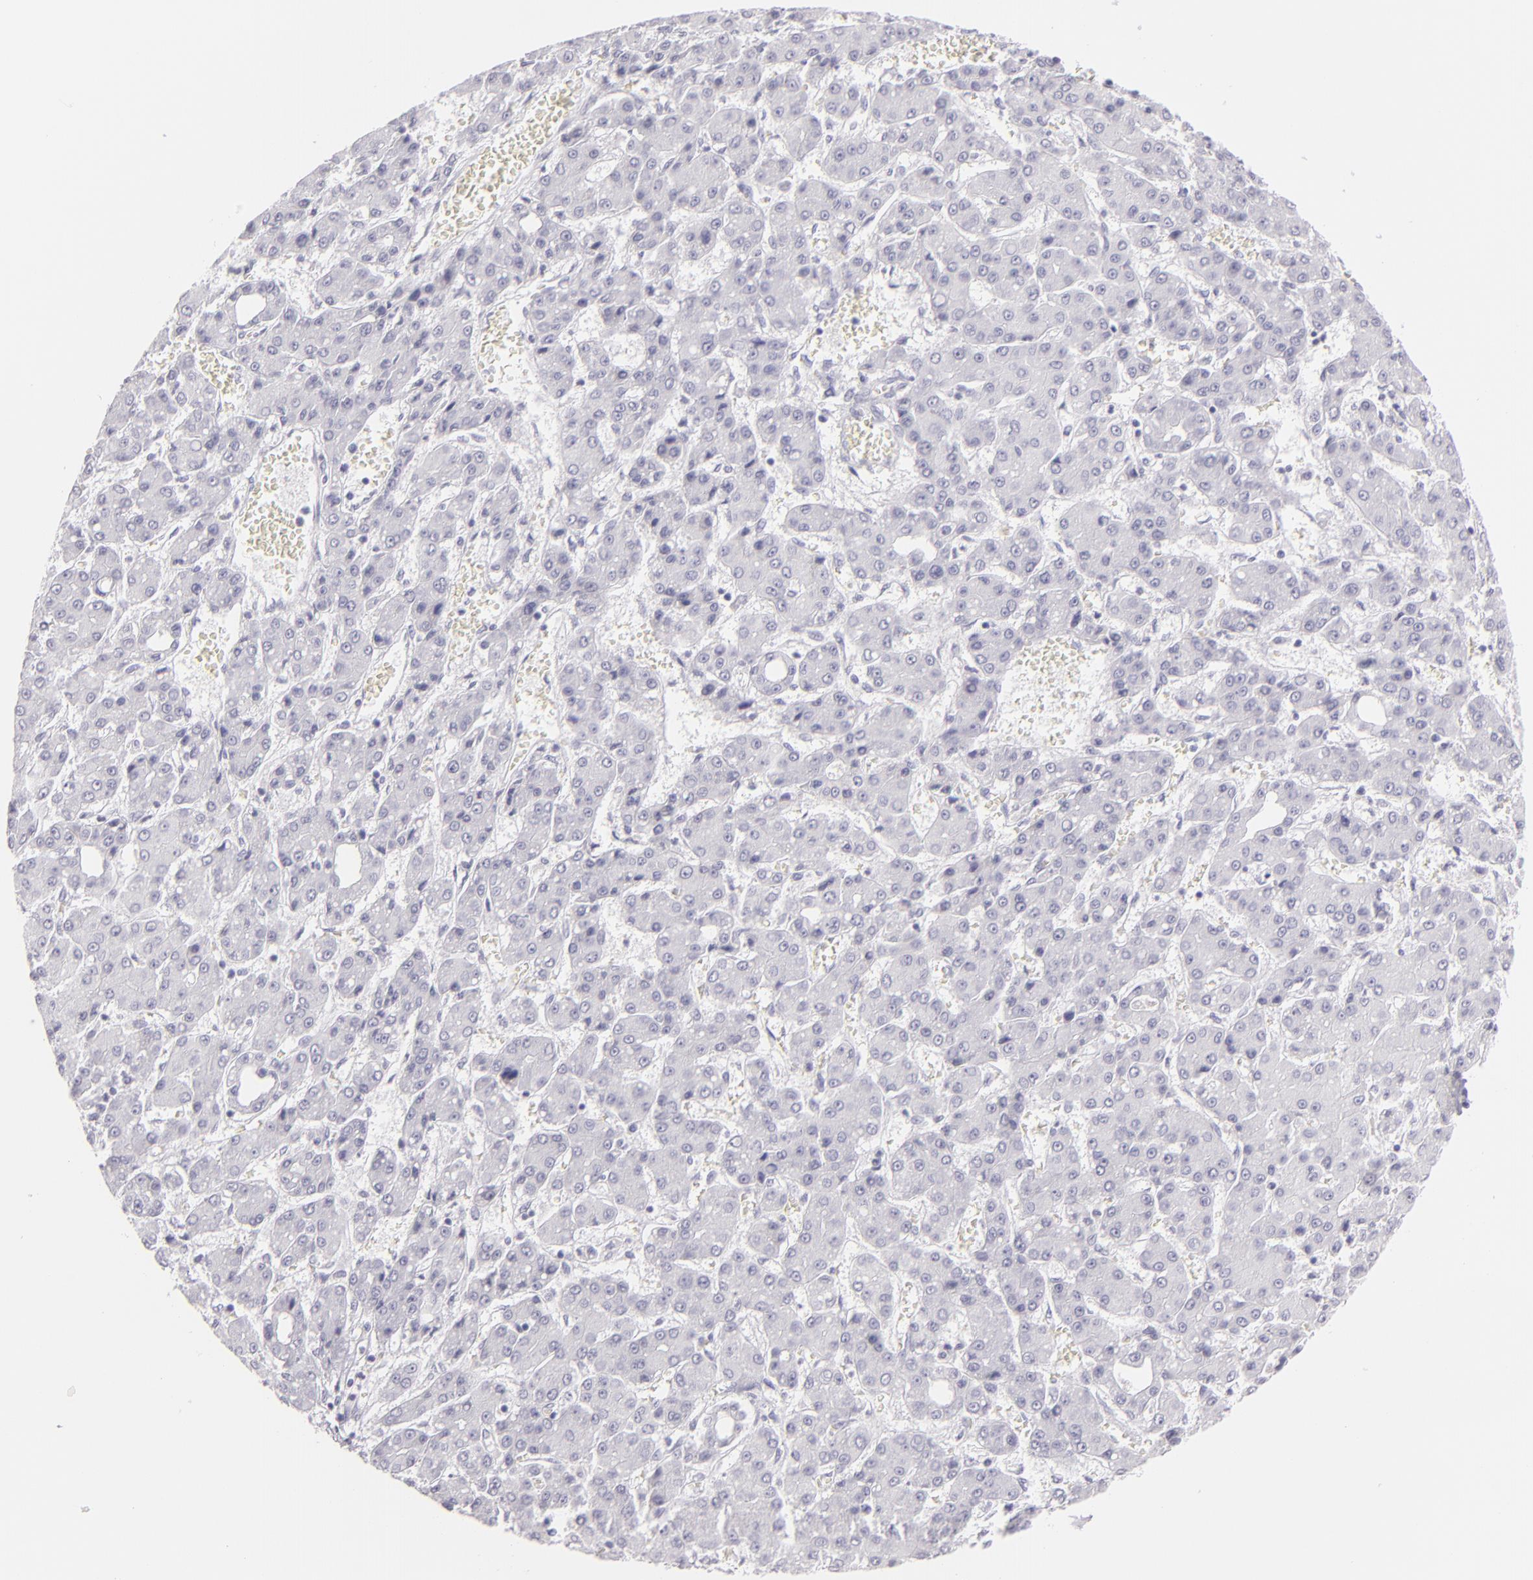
{"staining": {"intensity": "negative", "quantity": "none", "location": "none"}, "tissue": "liver cancer", "cell_type": "Tumor cells", "image_type": "cancer", "snomed": [{"axis": "morphology", "description": "Carcinoma, Hepatocellular, NOS"}, {"axis": "topography", "description": "Liver"}], "caption": "This is a histopathology image of IHC staining of liver cancer, which shows no staining in tumor cells.", "gene": "FLG", "patient": {"sex": "male", "age": 69}}